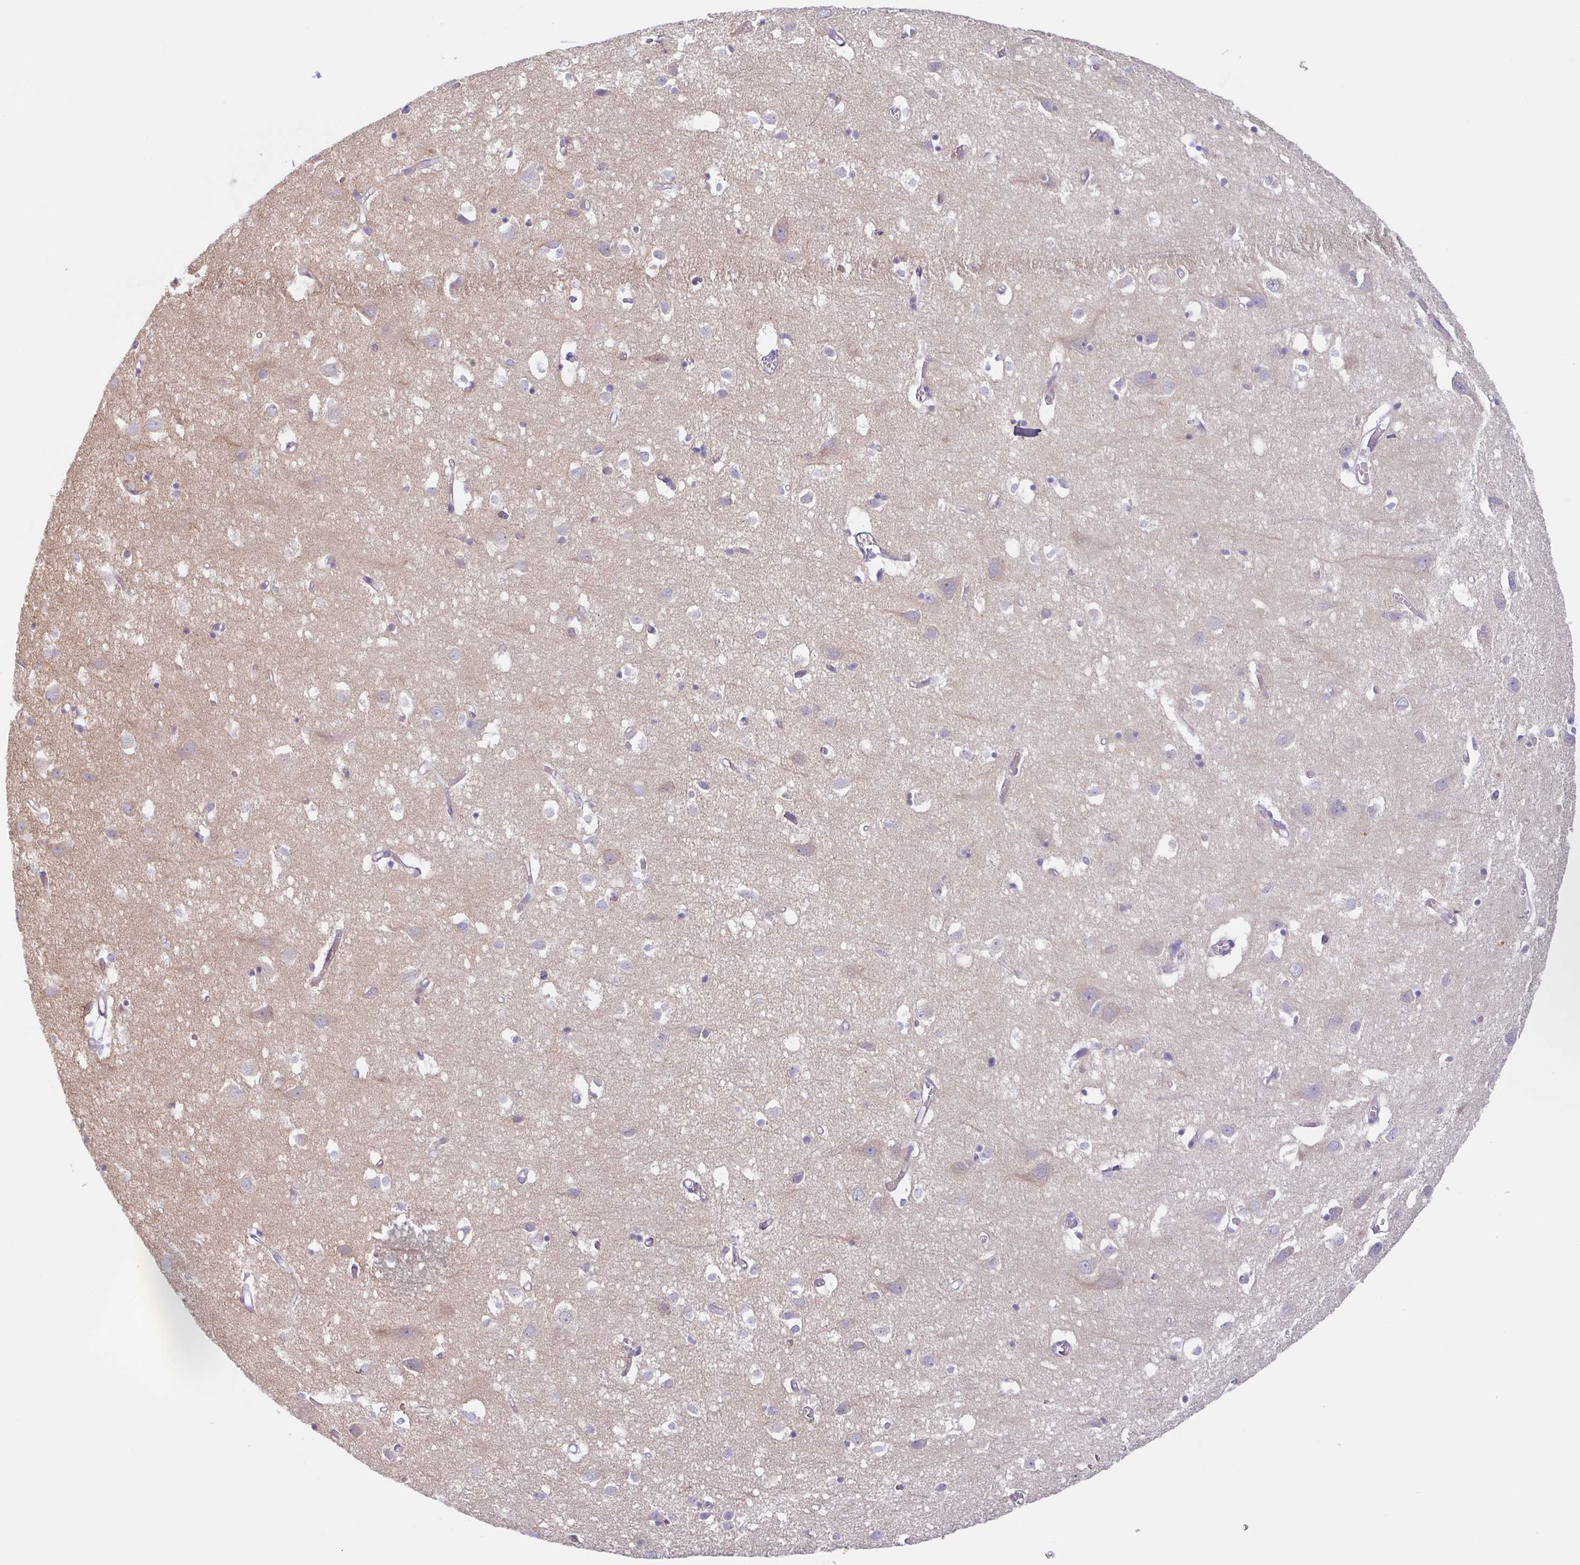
{"staining": {"intensity": "negative", "quantity": "none", "location": "none"}, "tissue": "cerebral cortex", "cell_type": "Endothelial cells", "image_type": "normal", "snomed": [{"axis": "morphology", "description": "Normal tissue, NOS"}, {"axis": "topography", "description": "Cerebral cortex"}], "caption": "This is a photomicrograph of IHC staining of benign cerebral cortex, which shows no positivity in endothelial cells.", "gene": "MYH10", "patient": {"sex": "male", "age": 70}}